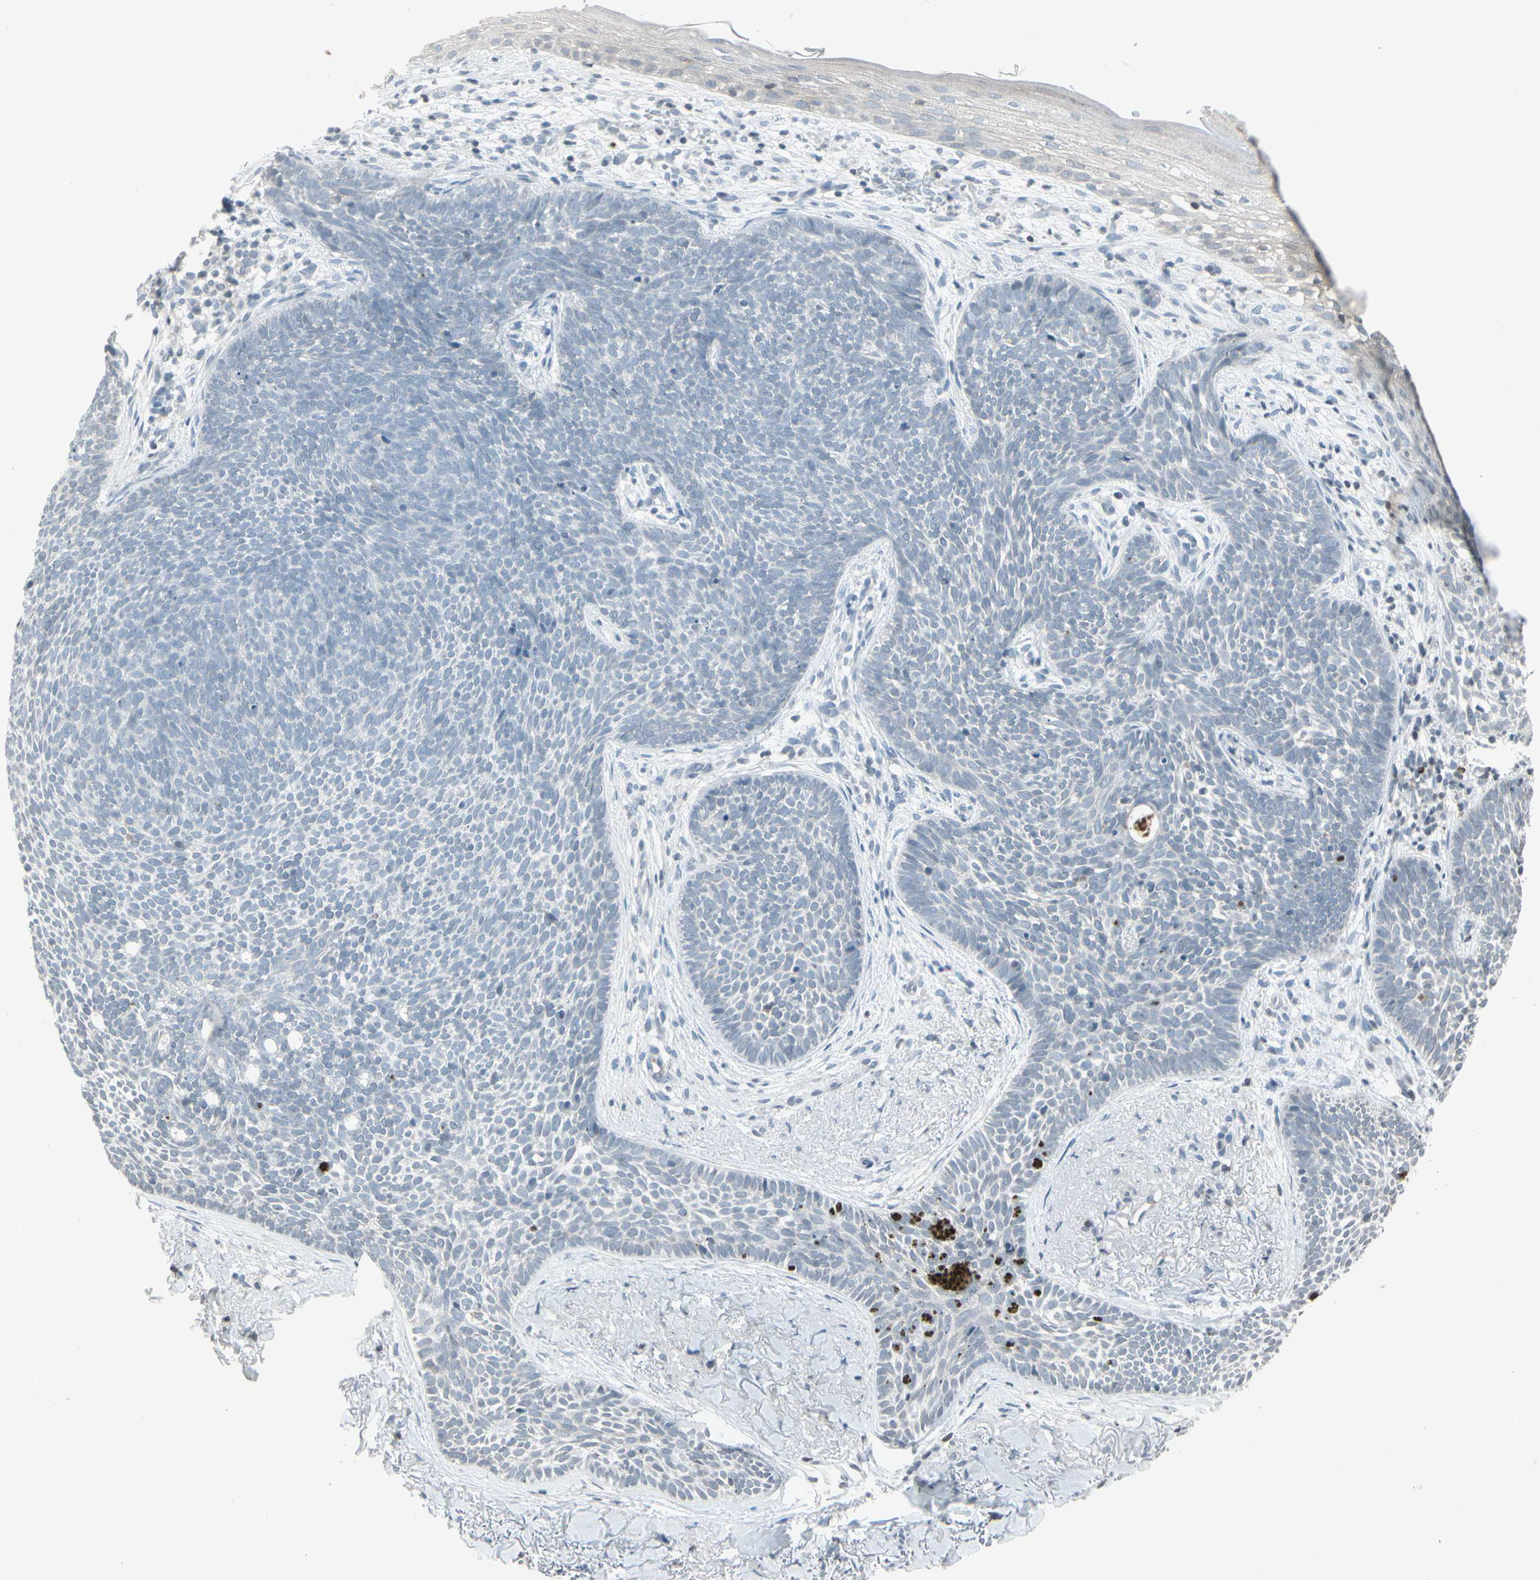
{"staining": {"intensity": "negative", "quantity": "none", "location": "none"}, "tissue": "skin cancer", "cell_type": "Tumor cells", "image_type": "cancer", "snomed": [{"axis": "morphology", "description": "Basal cell carcinoma"}, {"axis": "topography", "description": "Skin"}], "caption": "High power microscopy histopathology image of an immunohistochemistry (IHC) image of skin cancer (basal cell carcinoma), revealing no significant staining in tumor cells.", "gene": "ARG2", "patient": {"sex": "female", "age": 70}}